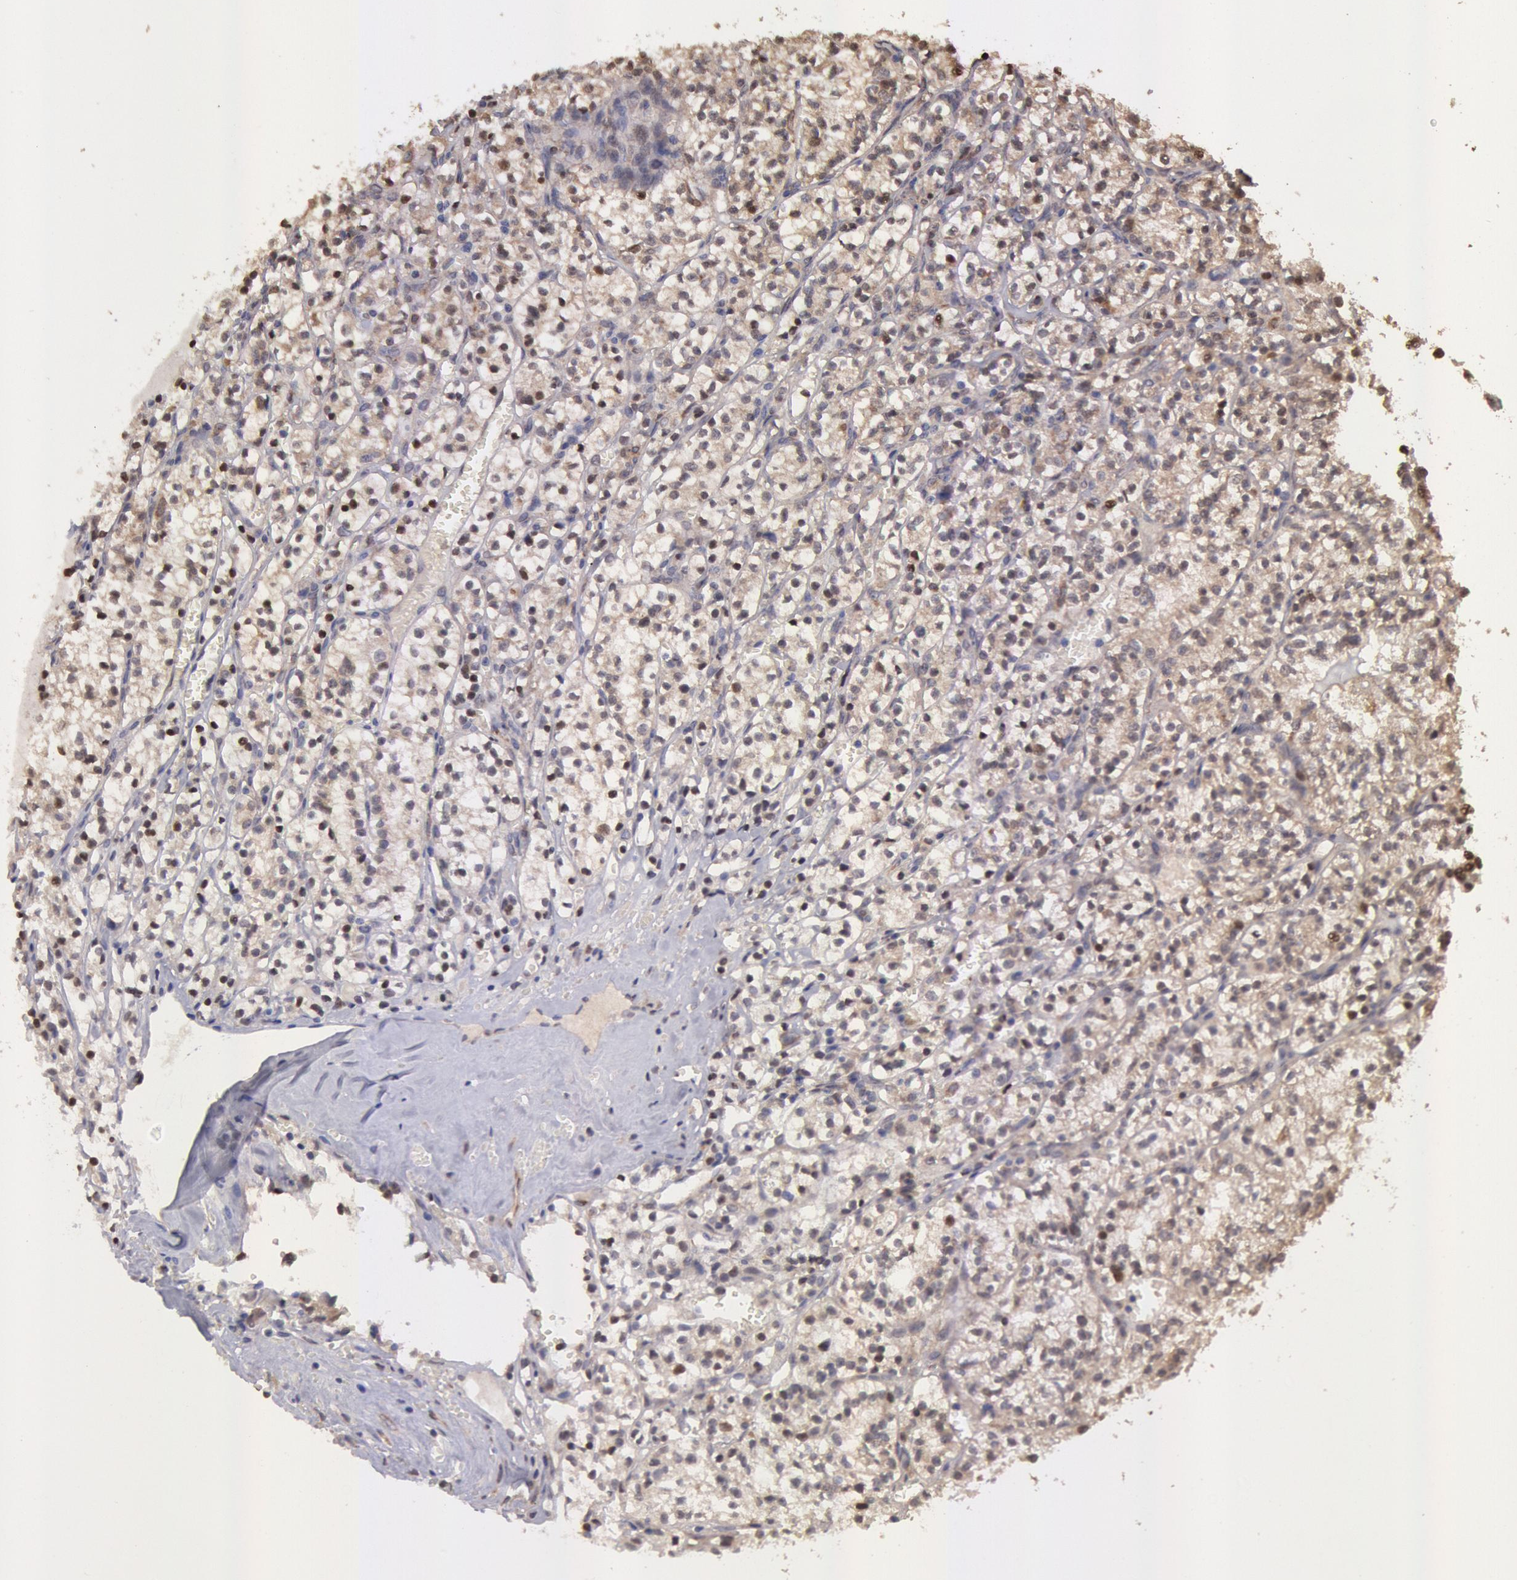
{"staining": {"intensity": "weak", "quantity": "25%-75%", "location": "cytoplasmic/membranous"}, "tissue": "renal cancer", "cell_type": "Tumor cells", "image_type": "cancer", "snomed": [{"axis": "morphology", "description": "Adenocarcinoma, NOS"}, {"axis": "topography", "description": "Kidney"}], "caption": "The histopathology image reveals a brown stain indicating the presence of a protein in the cytoplasmic/membranous of tumor cells in renal adenocarcinoma.", "gene": "COMT", "patient": {"sex": "male", "age": 61}}